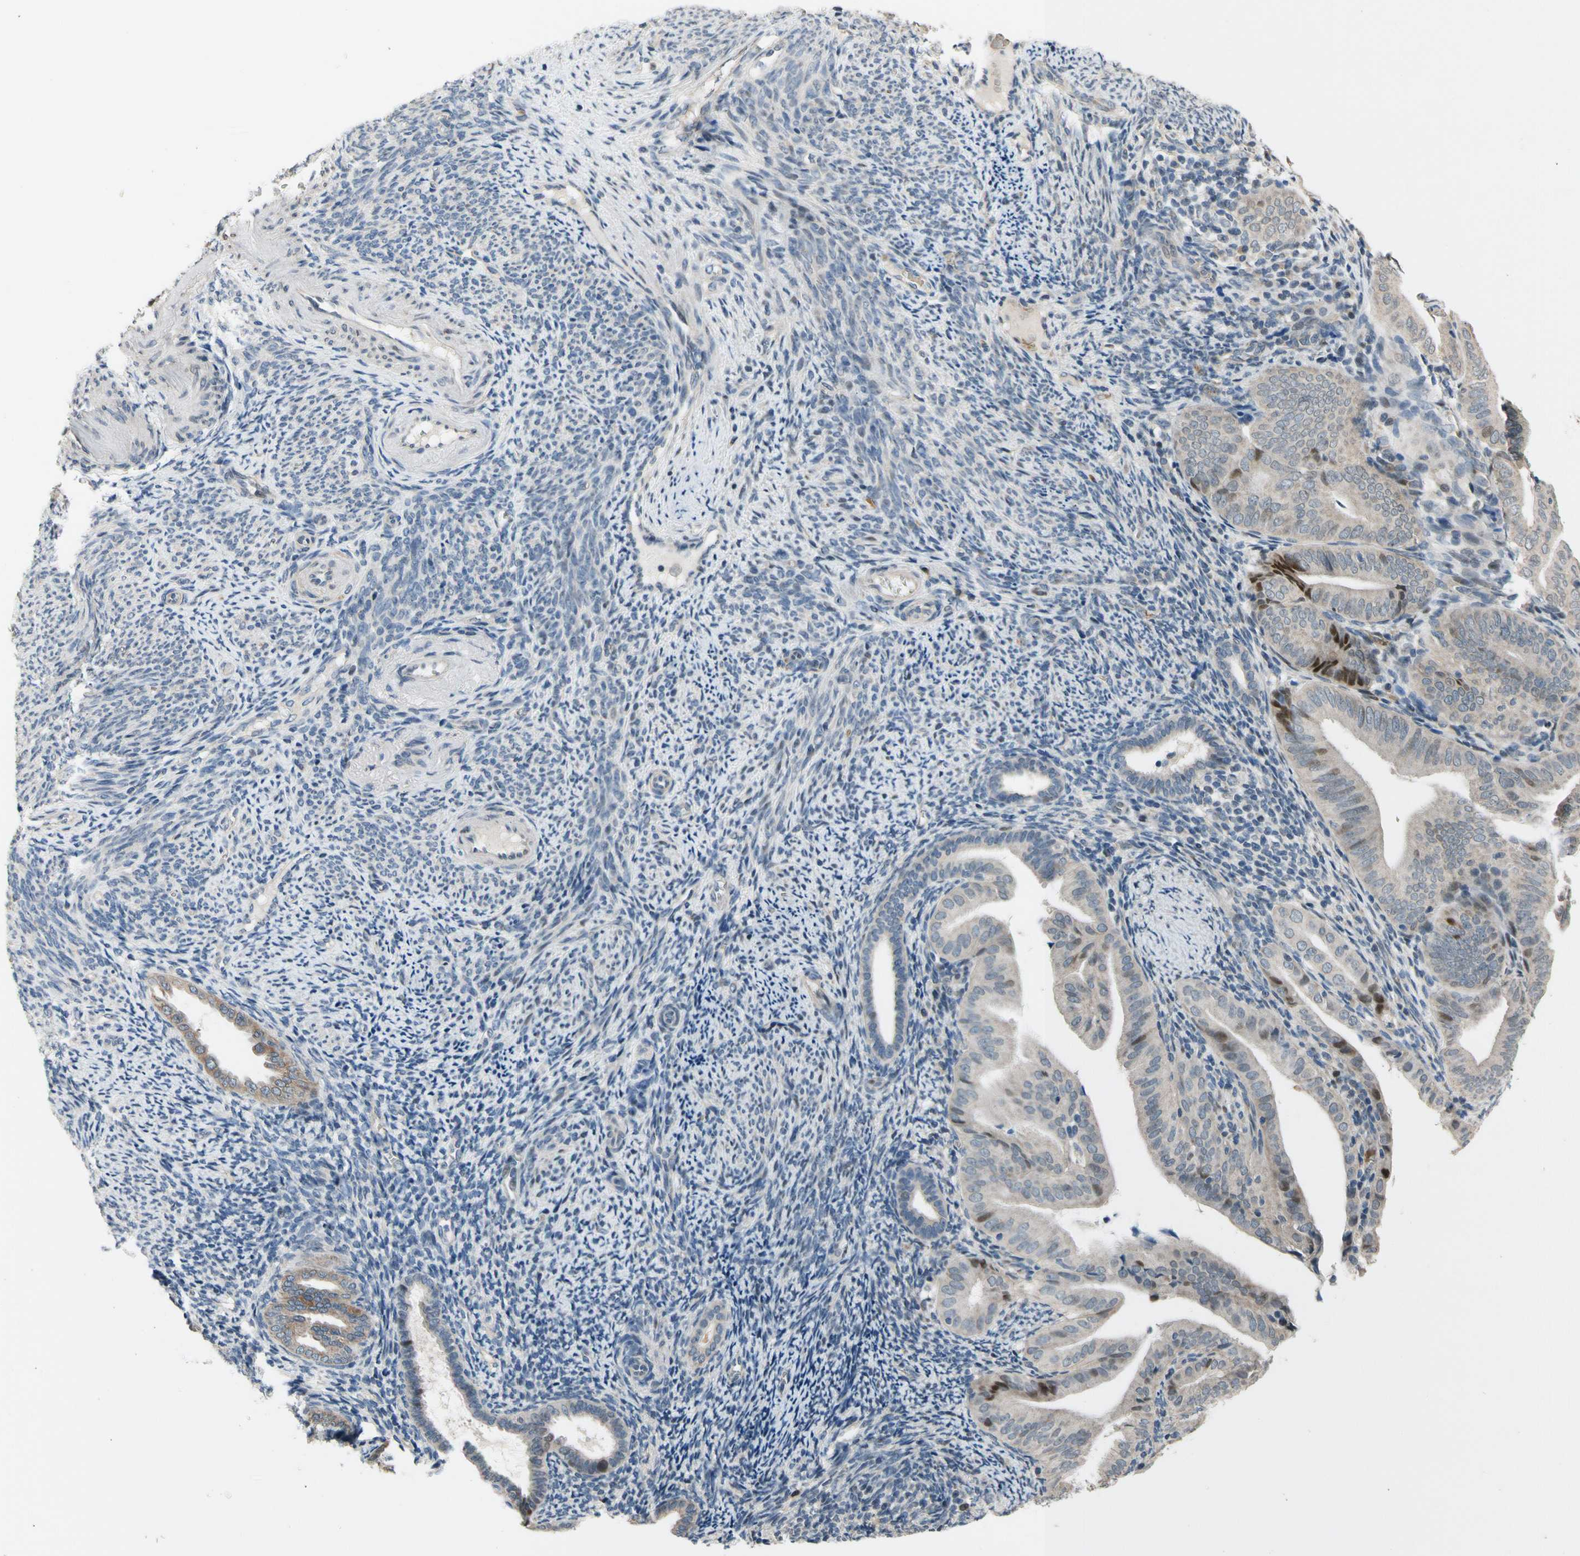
{"staining": {"intensity": "moderate", "quantity": "<25%", "location": "nuclear"}, "tissue": "endometrial cancer", "cell_type": "Tumor cells", "image_type": "cancer", "snomed": [{"axis": "morphology", "description": "Adenocarcinoma, NOS"}, {"axis": "topography", "description": "Endometrium"}], "caption": "This image displays endometrial adenocarcinoma stained with immunohistochemistry (IHC) to label a protein in brown. The nuclear of tumor cells show moderate positivity for the protein. Nuclei are counter-stained blue.", "gene": "ZNF184", "patient": {"sex": "female", "age": 58}}